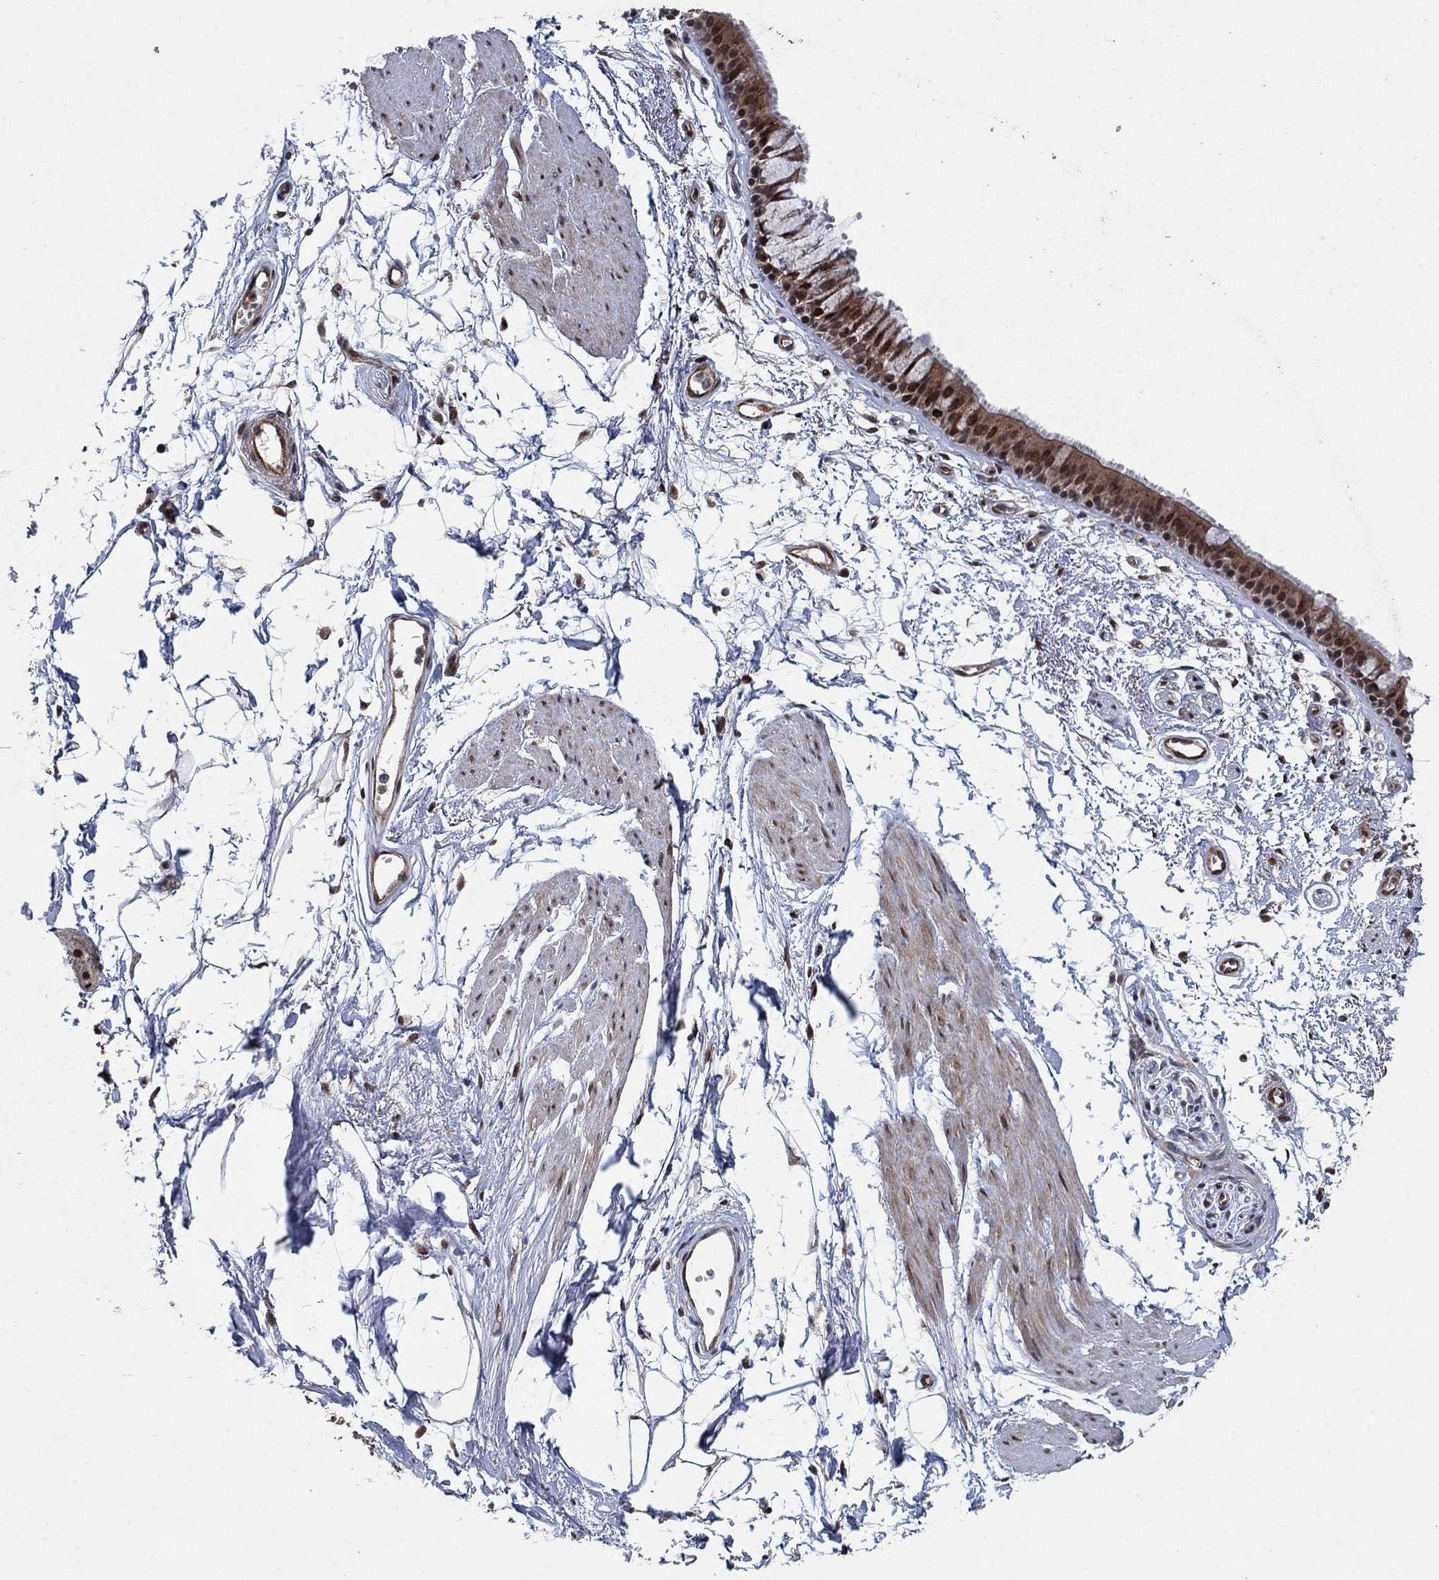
{"staining": {"intensity": "strong", "quantity": ">75%", "location": "cytoplasmic/membranous,nuclear"}, "tissue": "bronchus", "cell_type": "Respiratory epithelial cells", "image_type": "normal", "snomed": [{"axis": "morphology", "description": "Normal tissue, NOS"}, {"axis": "topography", "description": "Cartilage tissue"}, {"axis": "topography", "description": "Bronchus"}], "caption": "Bronchus stained for a protein (brown) displays strong cytoplasmic/membranous,nuclear positive expression in about >75% of respiratory epithelial cells.", "gene": "PRICKLE4", "patient": {"sex": "male", "age": 66}}